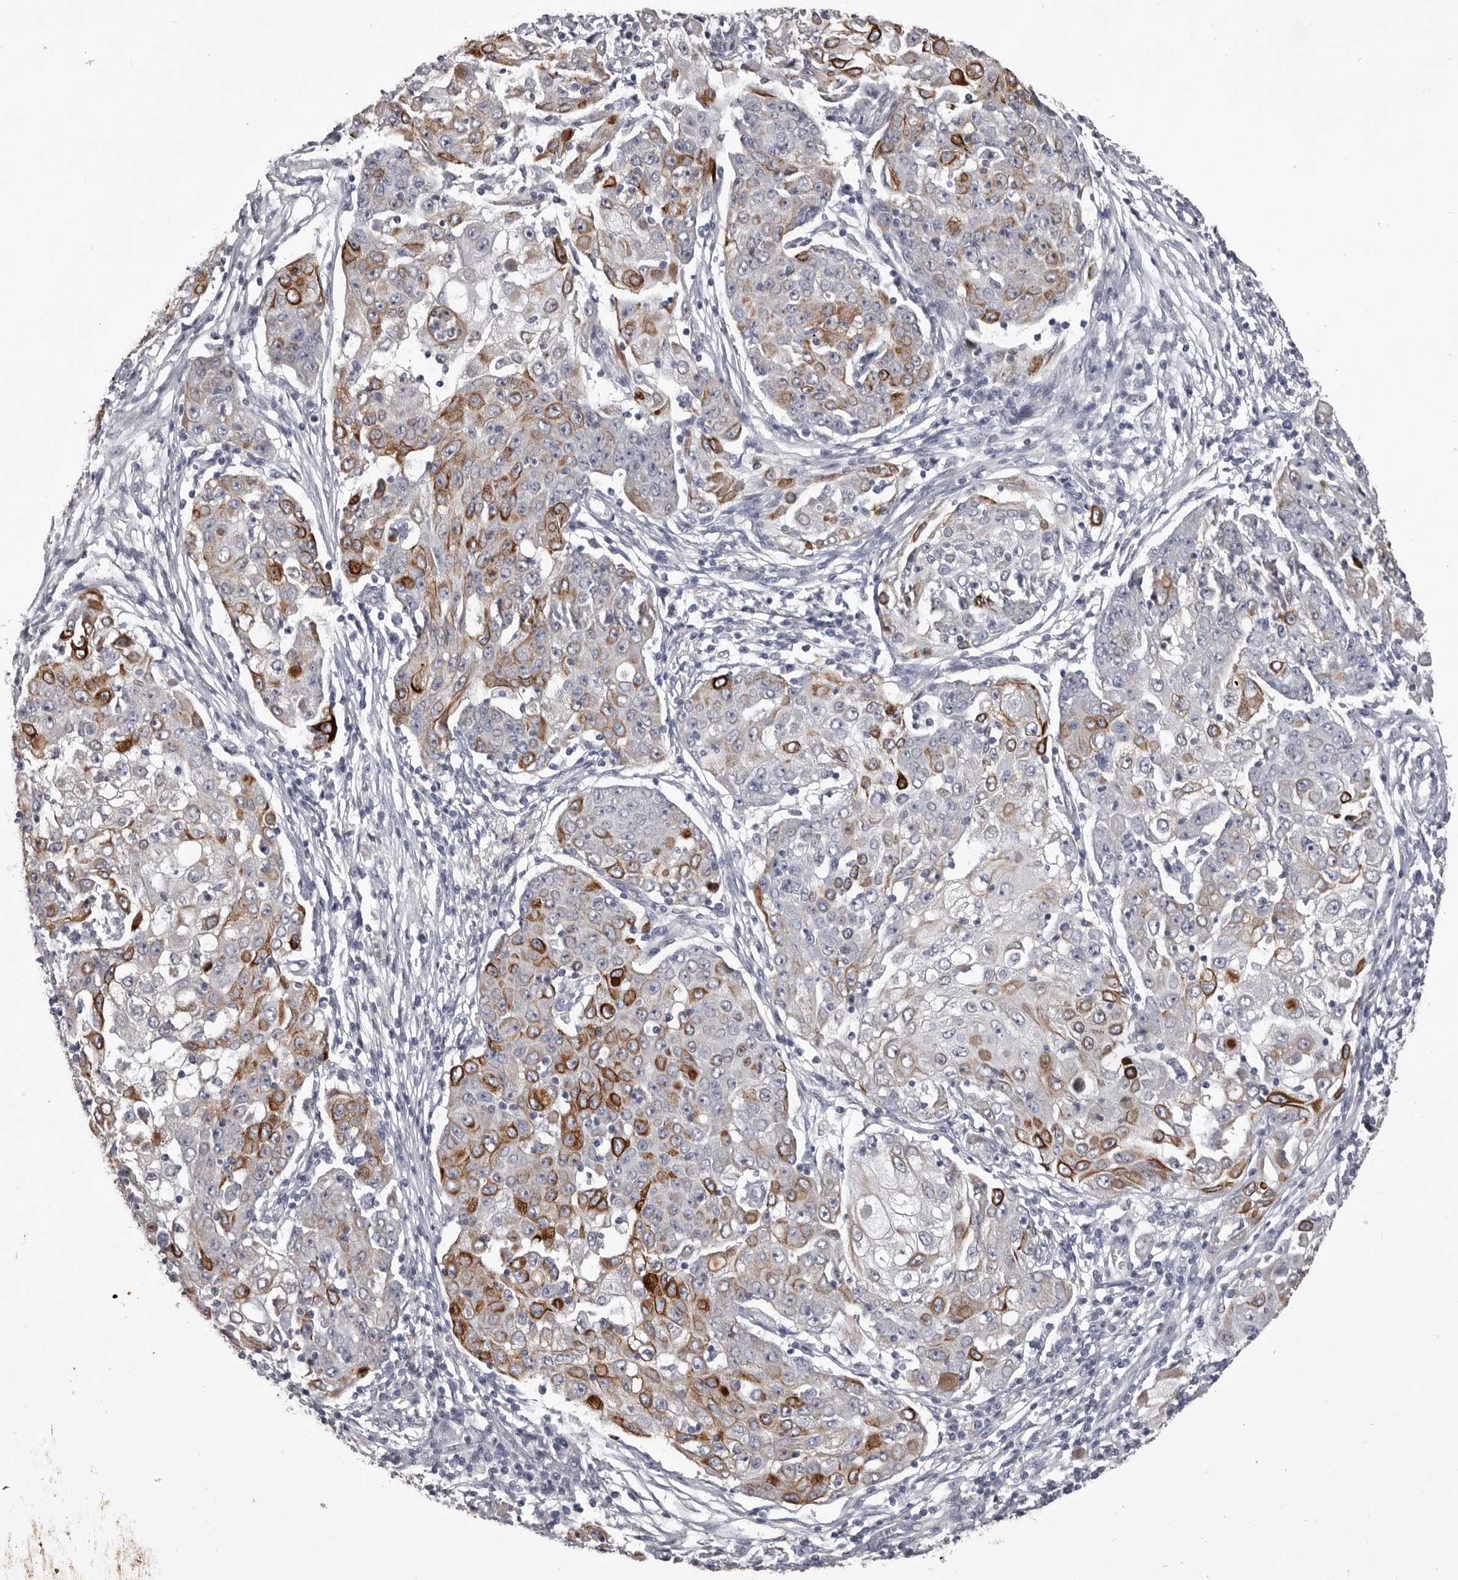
{"staining": {"intensity": "strong", "quantity": "<25%", "location": "cytoplasmic/membranous"}, "tissue": "ovarian cancer", "cell_type": "Tumor cells", "image_type": "cancer", "snomed": [{"axis": "morphology", "description": "Carcinoma, endometroid"}, {"axis": "topography", "description": "Ovary"}], "caption": "Immunohistochemical staining of ovarian cancer (endometroid carcinoma) exhibits strong cytoplasmic/membranous protein staining in about <25% of tumor cells.", "gene": "LPAR6", "patient": {"sex": "female", "age": 42}}